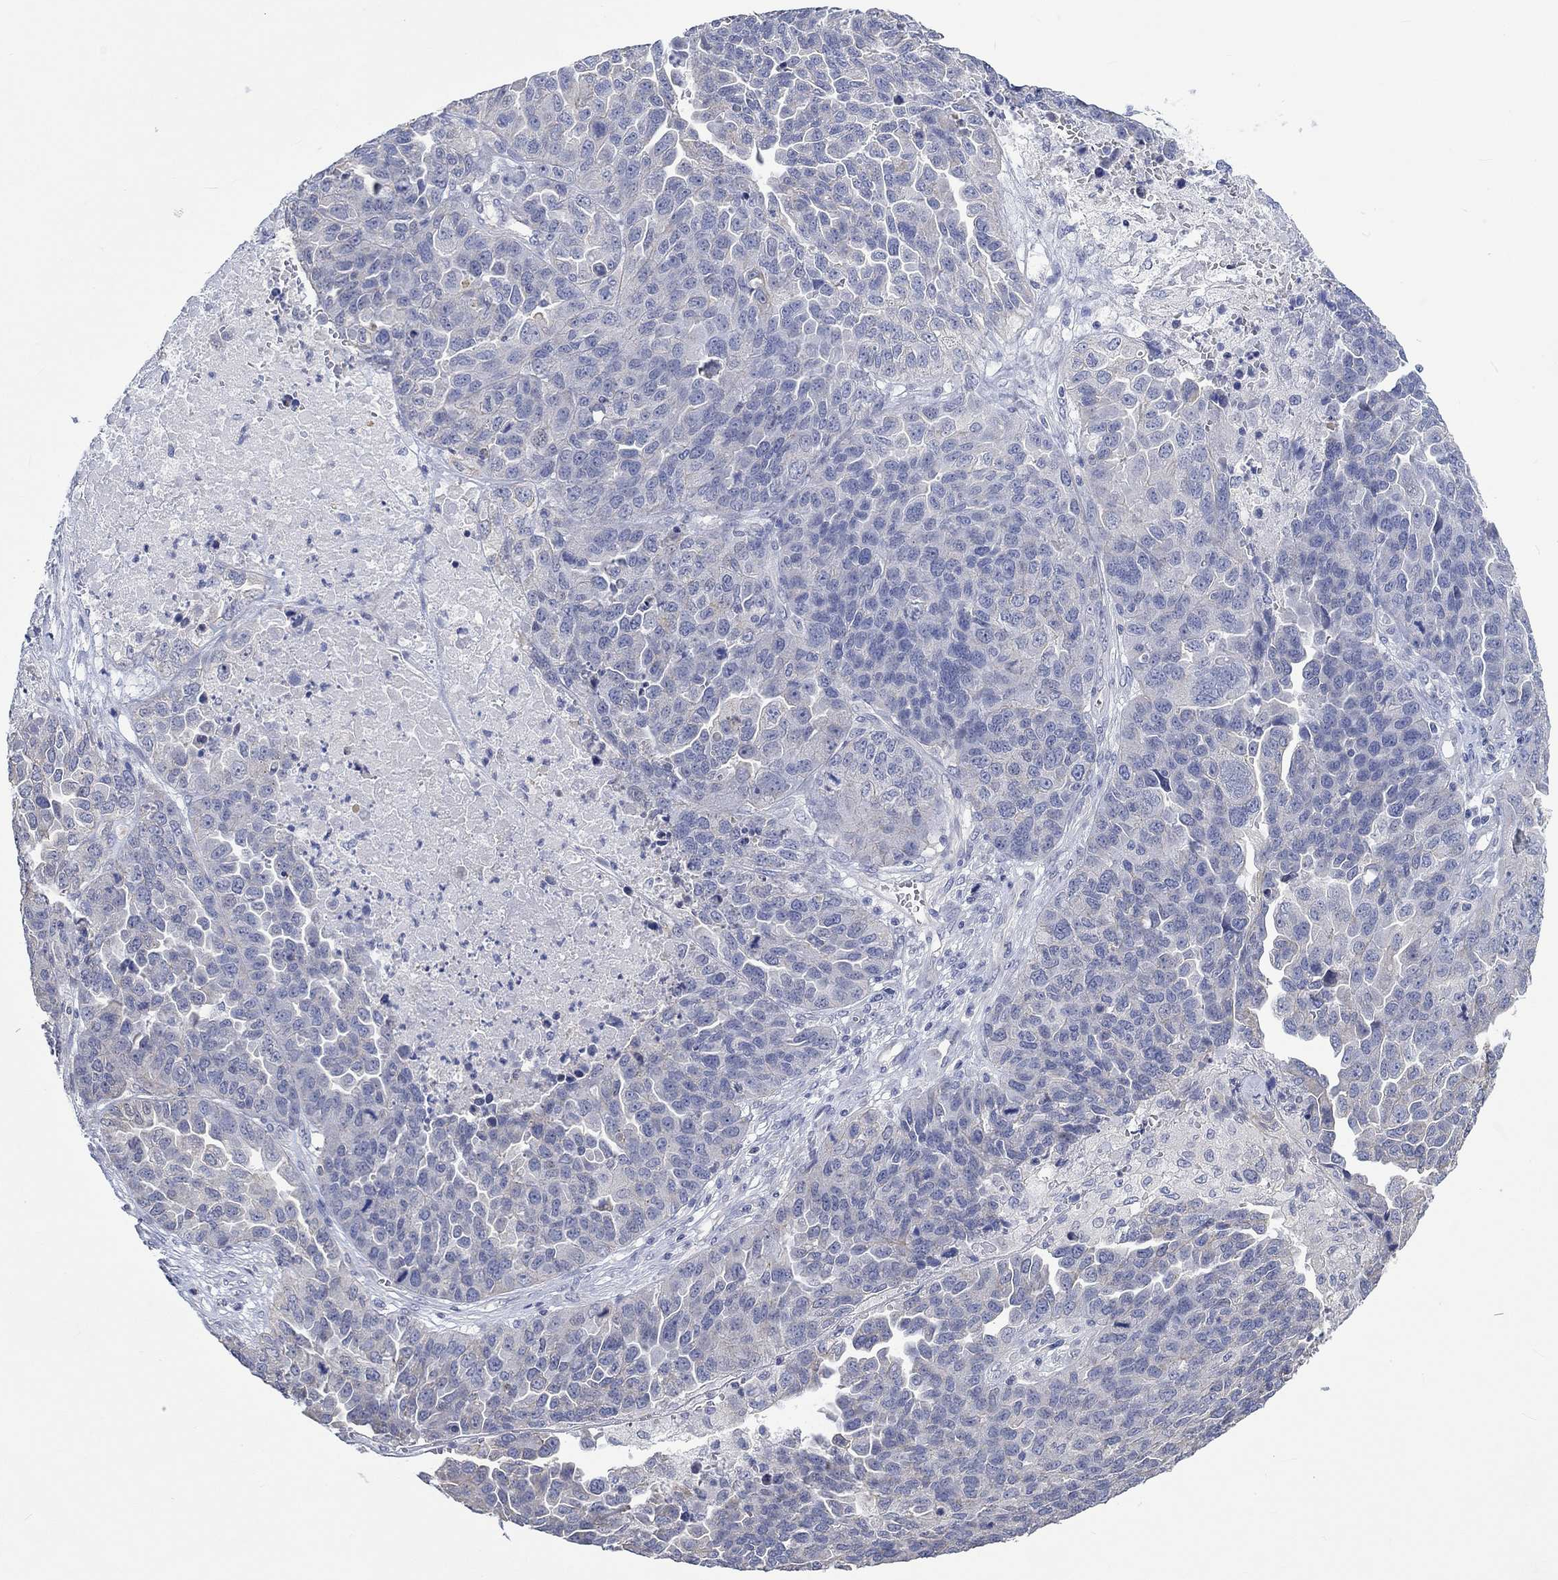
{"staining": {"intensity": "weak", "quantity": "<25%", "location": "cytoplasmic/membranous"}, "tissue": "ovarian cancer", "cell_type": "Tumor cells", "image_type": "cancer", "snomed": [{"axis": "morphology", "description": "Cystadenocarcinoma, serous, NOS"}, {"axis": "topography", "description": "Ovary"}], "caption": "Immunohistochemistry of human ovarian serous cystadenocarcinoma displays no positivity in tumor cells.", "gene": "AGRP", "patient": {"sex": "female", "age": 87}}